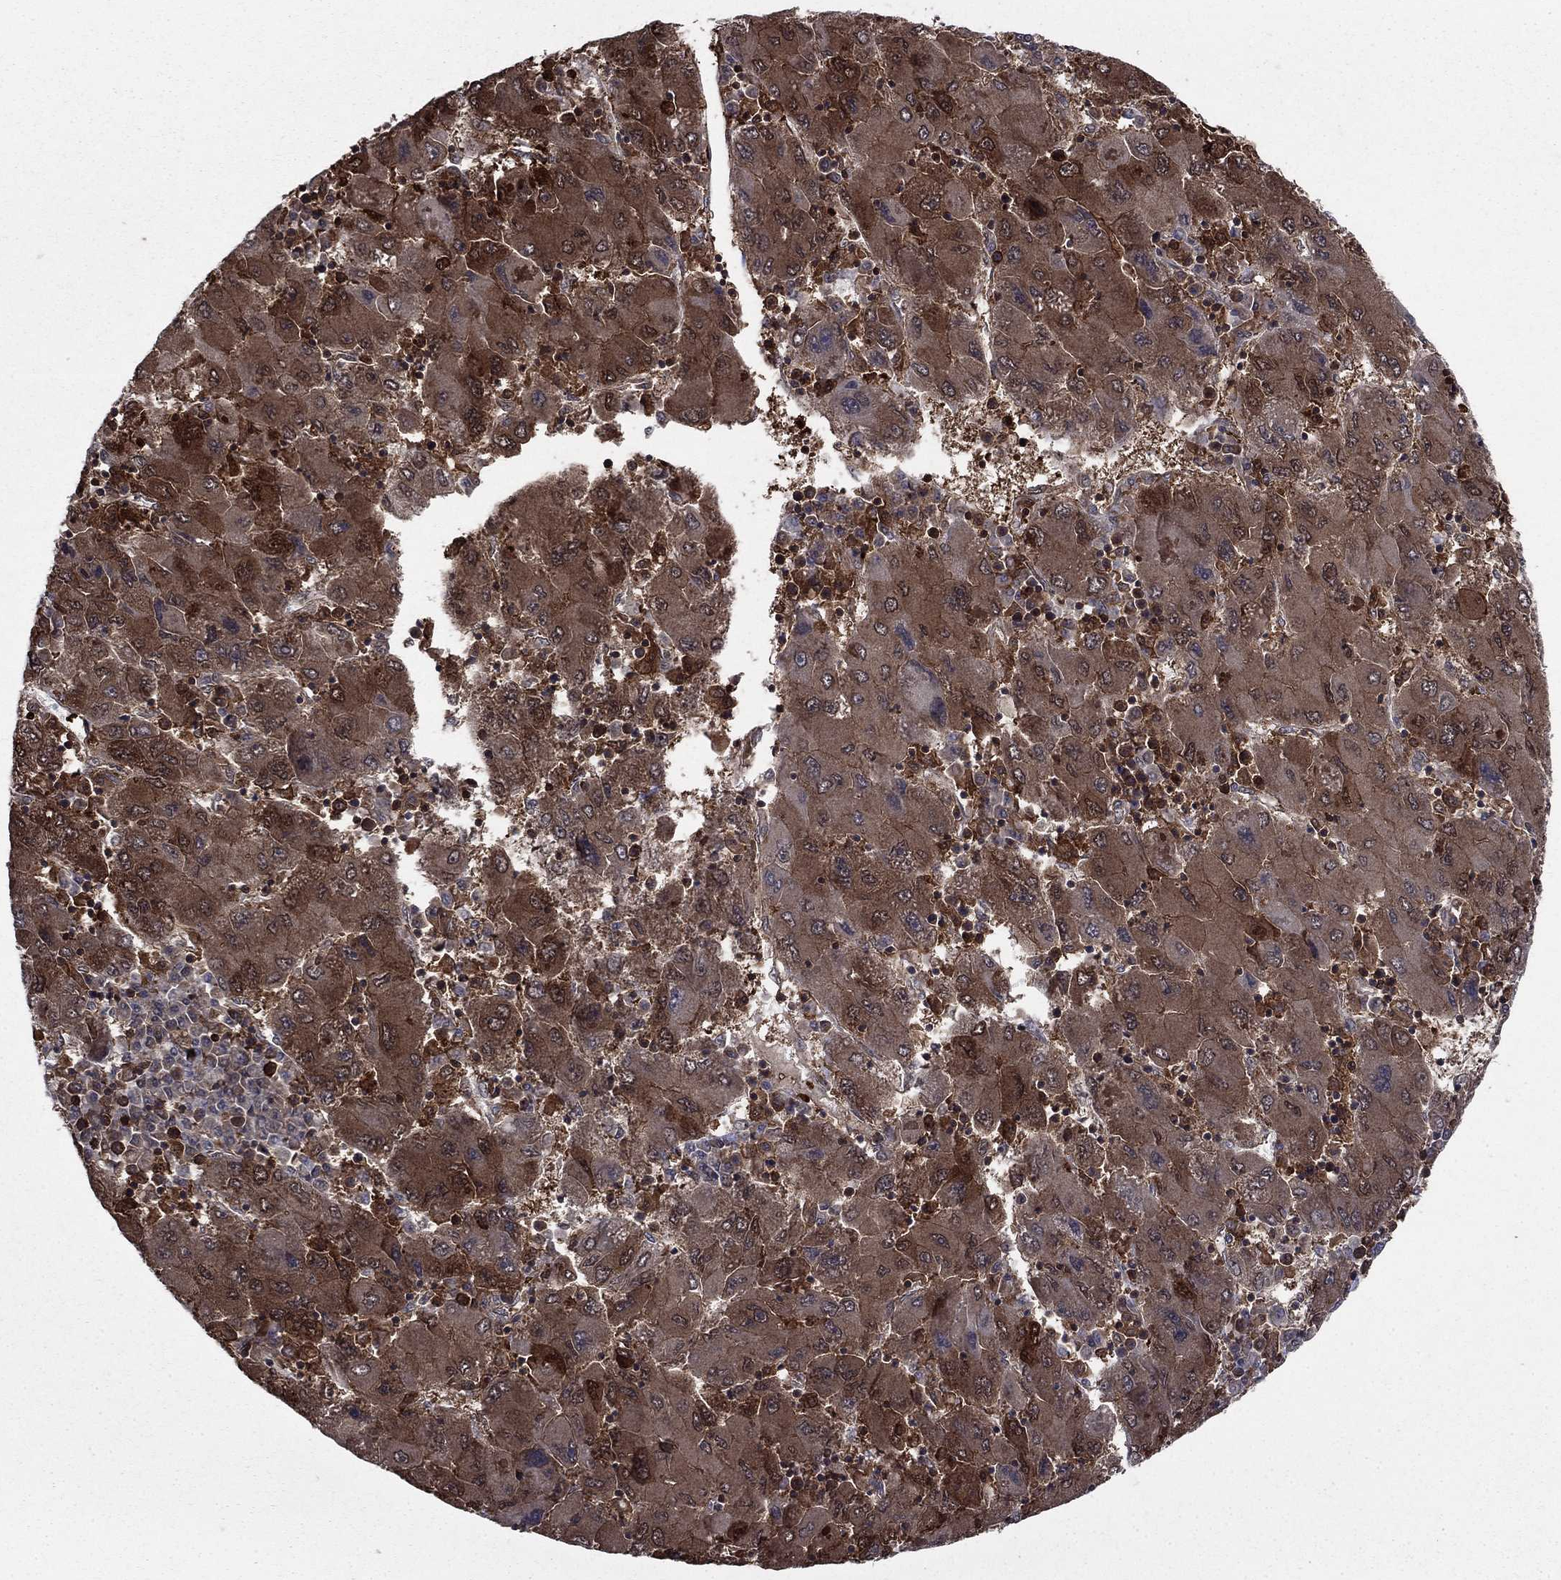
{"staining": {"intensity": "strong", "quantity": ">75%", "location": "cytoplasmic/membranous"}, "tissue": "liver cancer", "cell_type": "Tumor cells", "image_type": "cancer", "snomed": [{"axis": "morphology", "description": "Carcinoma, Hepatocellular, NOS"}, {"axis": "topography", "description": "Liver"}], "caption": "DAB (3,3'-diaminobenzidine) immunohistochemical staining of human liver hepatocellular carcinoma shows strong cytoplasmic/membranous protein expression in about >75% of tumor cells.", "gene": "CACYBP", "patient": {"sex": "male", "age": 75}}